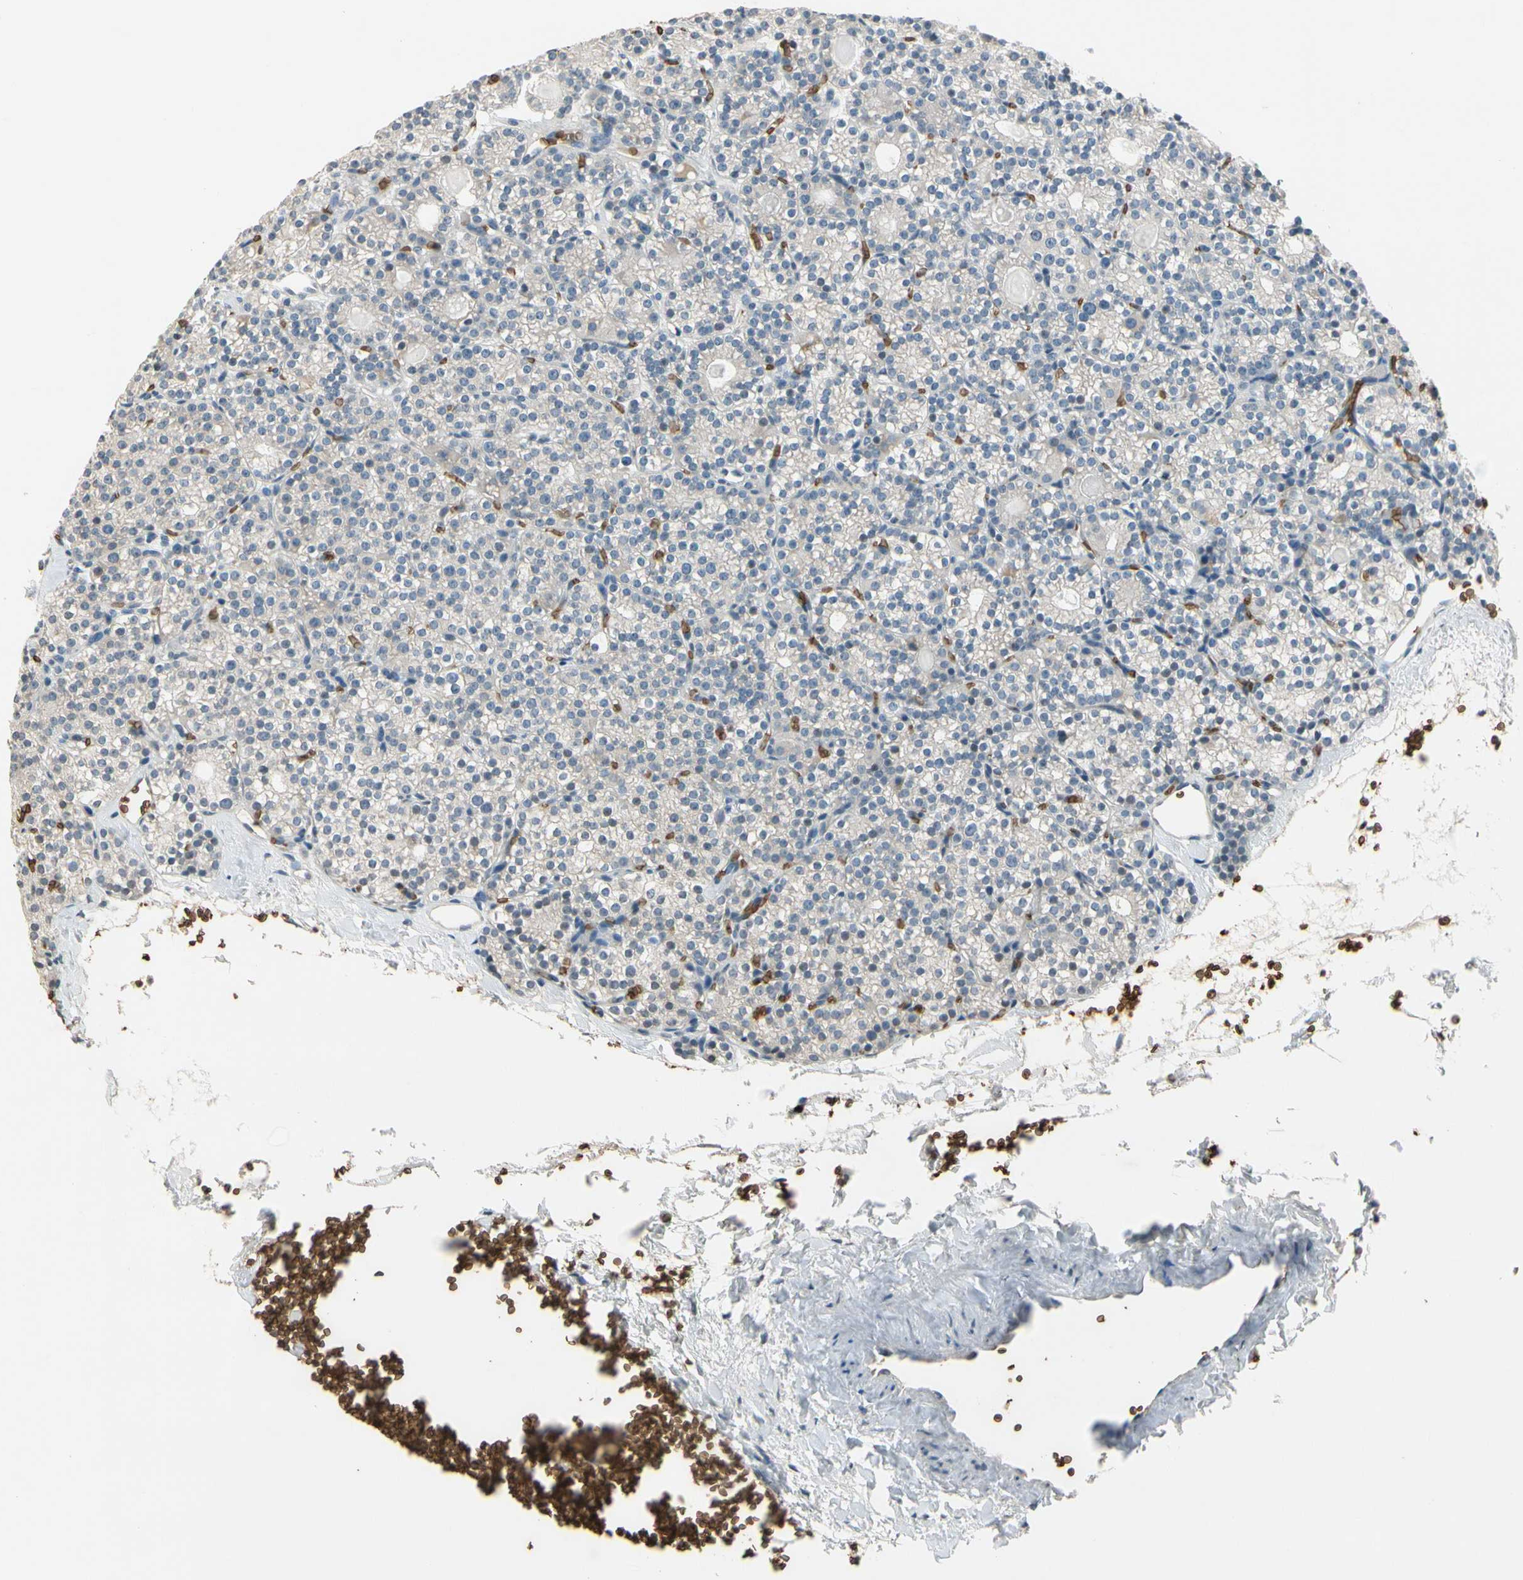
{"staining": {"intensity": "negative", "quantity": "none", "location": "none"}, "tissue": "parathyroid gland", "cell_type": "Glandular cells", "image_type": "normal", "snomed": [{"axis": "morphology", "description": "Normal tissue, NOS"}, {"axis": "topography", "description": "Parathyroid gland"}], "caption": "Protein analysis of normal parathyroid gland shows no significant staining in glandular cells. (DAB immunohistochemistry (IHC), high magnification).", "gene": "GYPC", "patient": {"sex": "female", "age": 64}}